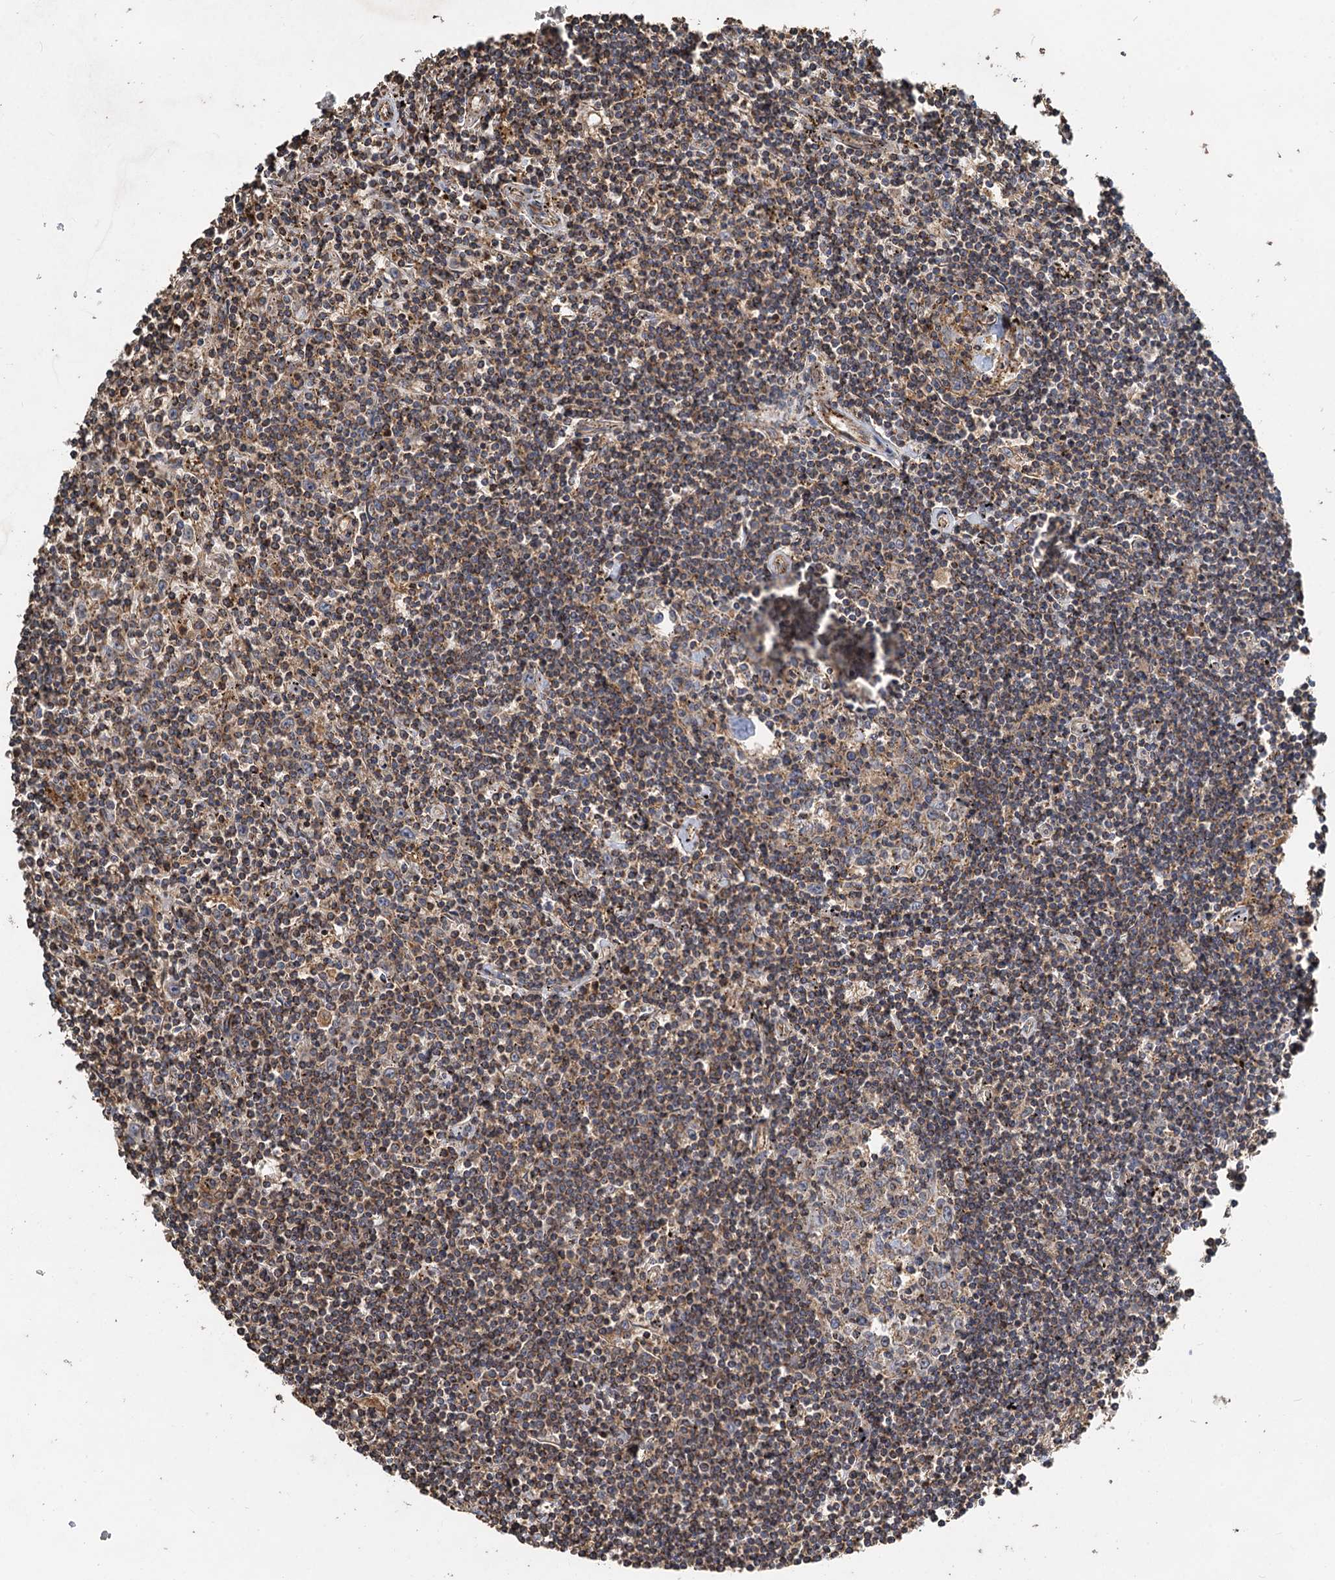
{"staining": {"intensity": "moderate", "quantity": ">75%", "location": "cytoplasmic/membranous"}, "tissue": "lymphoma", "cell_type": "Tumor cells", "image_type": "cancer", "snomed": [{"axis": "morphology", "description": "Malignant lymphoma, non-Hodgkin's type, Low grade"}, {"axis": "topography", "description": "Spleen"}], "caption": "A medium amount of moderate cytoplasmic/membranous positivity is seen in approximately >75% of tumor cells in lymphoma tissue. (brown staining indicates protein expression, while blue staining denotes nuclei).", "gene": "SDS", "patient": {"sex": "male", "age": 76}}